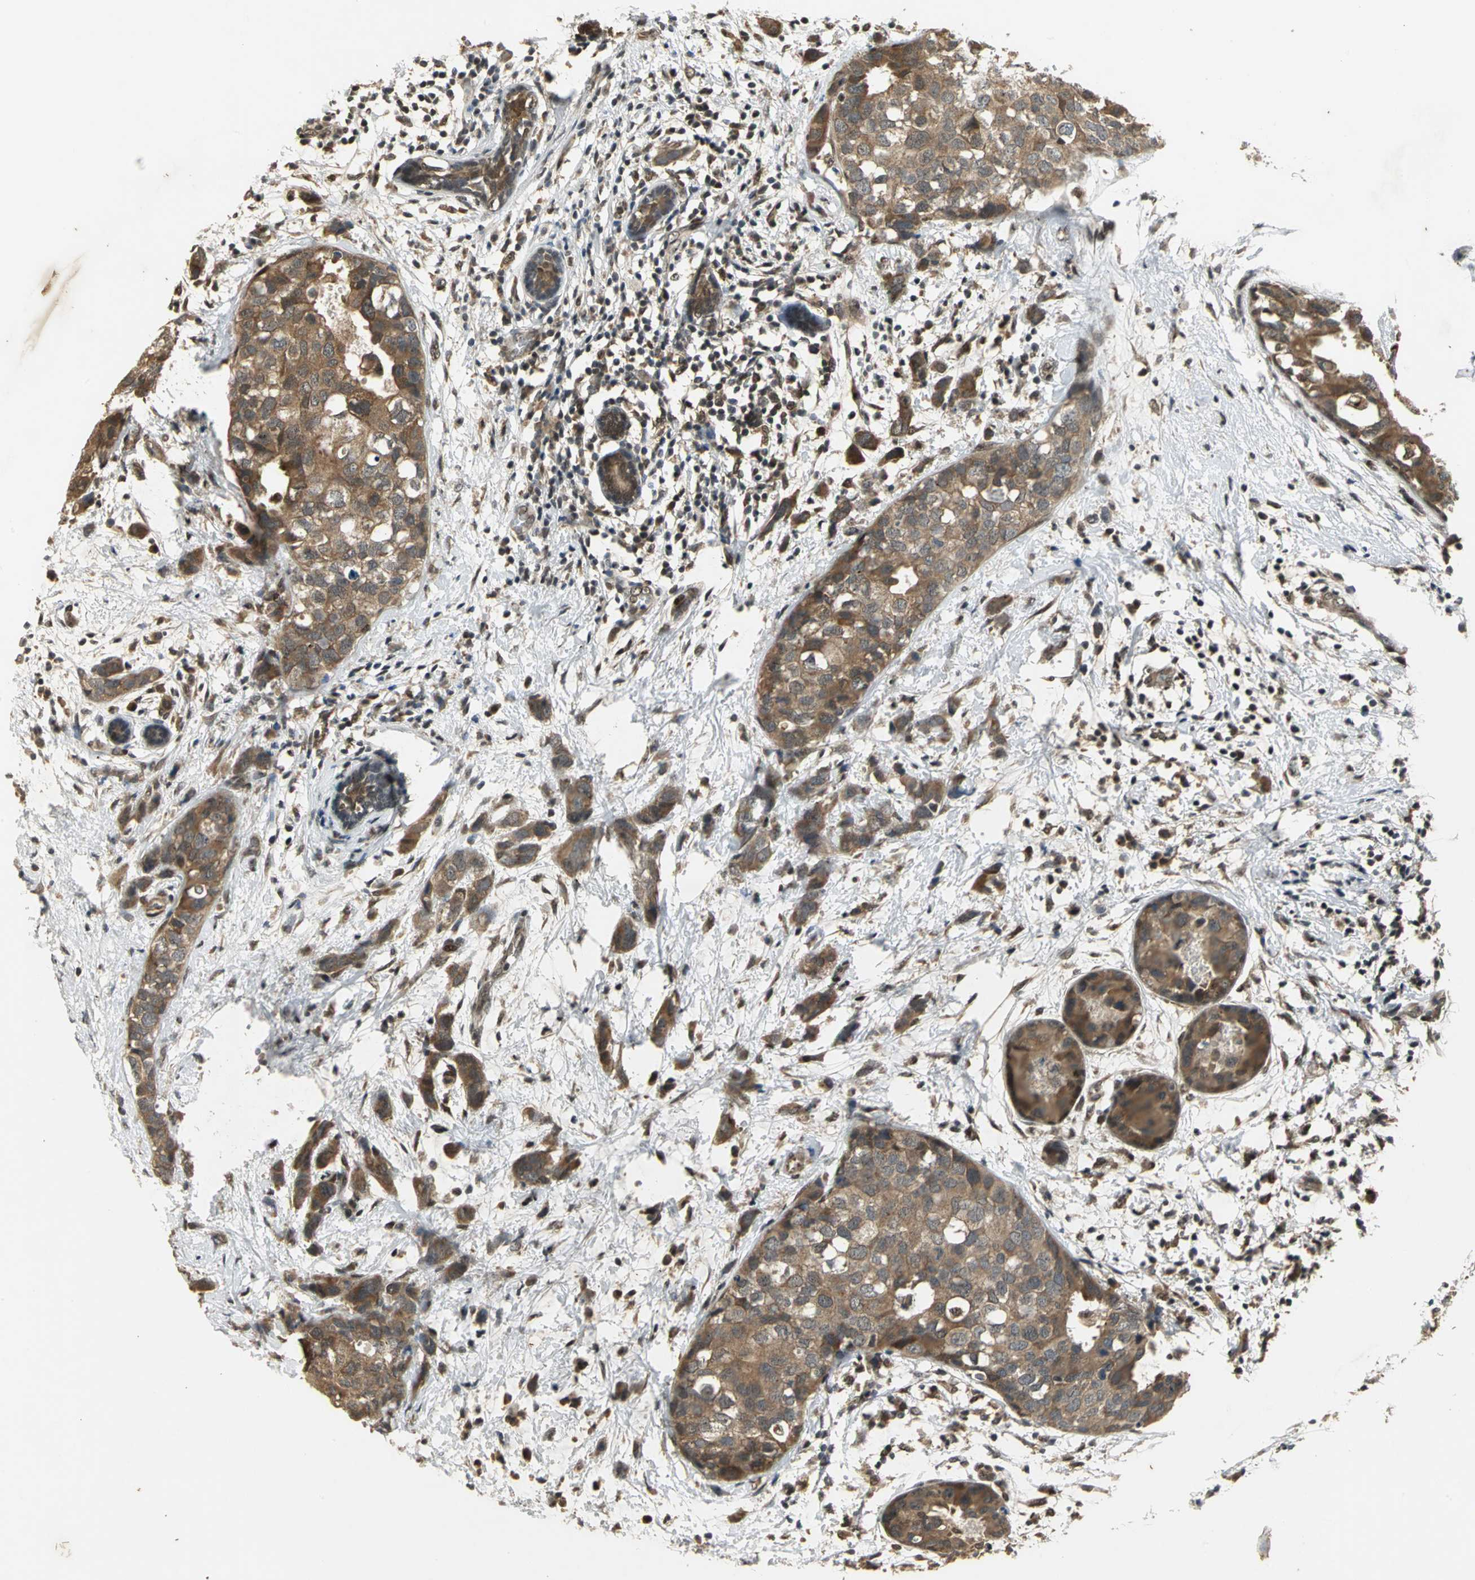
{"staining": {"intensity": "moderate", "quantity": ">75%", "location": "cytoplasmic/membranous"}, "tissue": "breast cancer", "cell_type": "Tumor cells", "image_type": "cancer", "snomed": [{"axis": "morphology", "description": "Normal tissue, NOS"}, {"axis": "morphology", "description": "Duct carcinoma"}, {"axis": "topography", "description": "Breast"}], "caption": "IHC image of human breast cancer (intraductal carcinoma) stained for a protein (brown), which shows medium levels of moderate cytoplasmic/membranous positivity in about >75% of tumor cells.", "gene": "NOTCH3", "patient": {"sex": "female", "age": 50}}